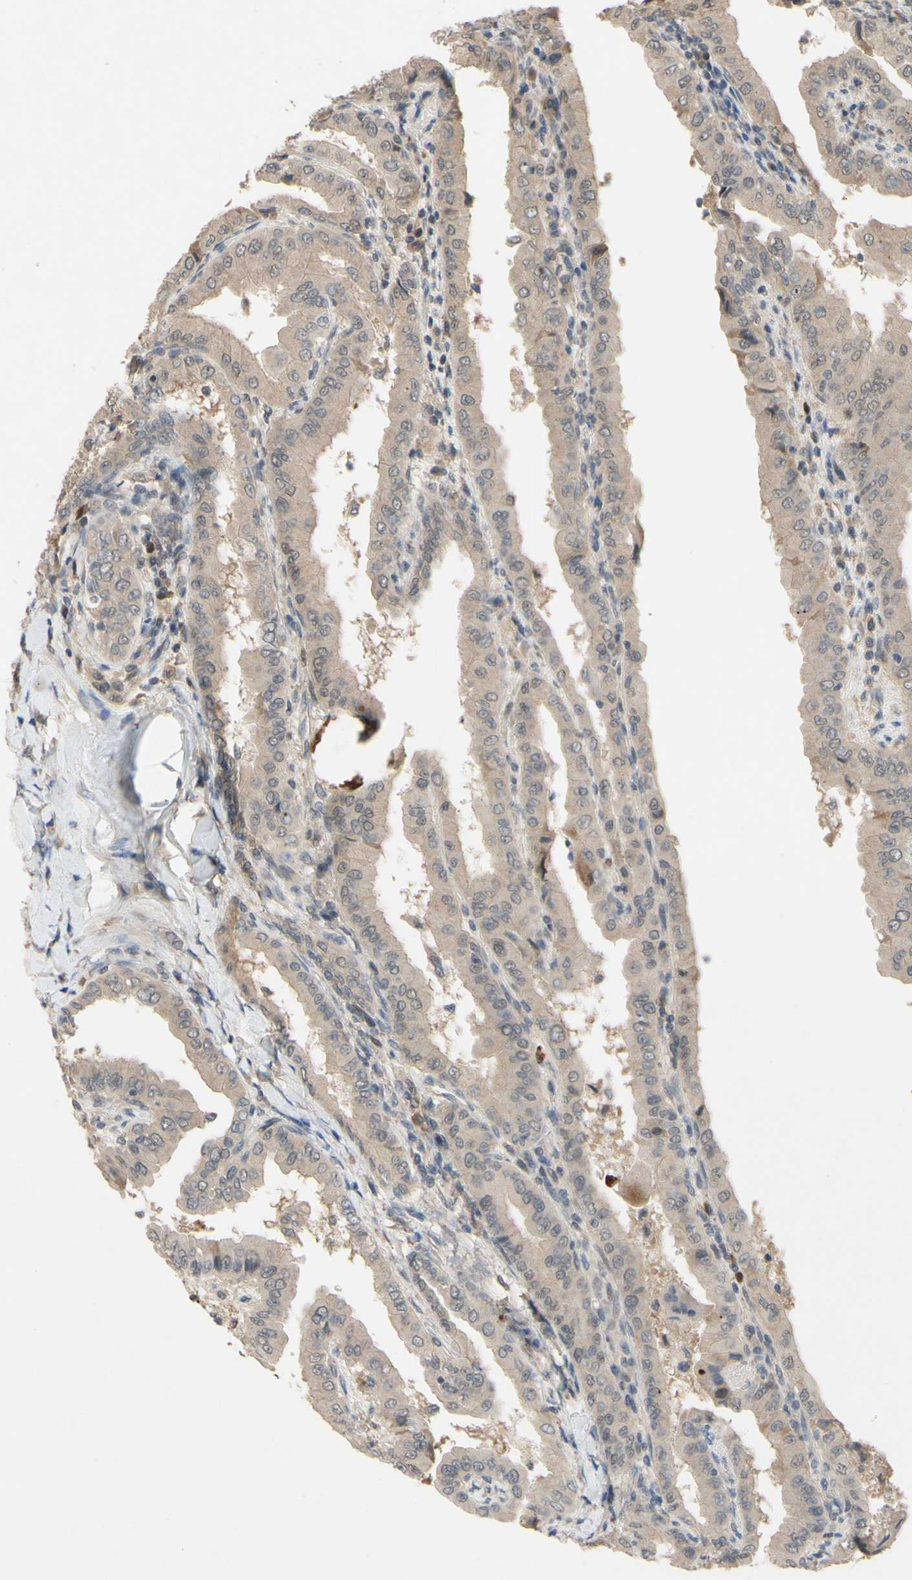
{"staining": {"intensity": "weak", "quantity": ">75%", "location": "cytoplasmic/membranous"}, "tissue": "thyroid cancer", "cell_type": "Tumor cells", "image_type": "cancer", "snomed": [{"axis": "morphology", "description": "Papillary adenocarcinoma, NOS"}, {"axis": "topography", "description": "Thyroid gland"}], "caption": "High-power microscopy captured an IHC photomicrograph of thyroid papillary adenocarcinoma, revealing weak cytoplasmic/membranous staining in approximately >75% of tumor cells. (DAB (3,3'-diaminobenzidine) IHC with brightfield microscopy, high magnification).", "gene": "ALK", "patient": {"sex": "male", "age": 33}}